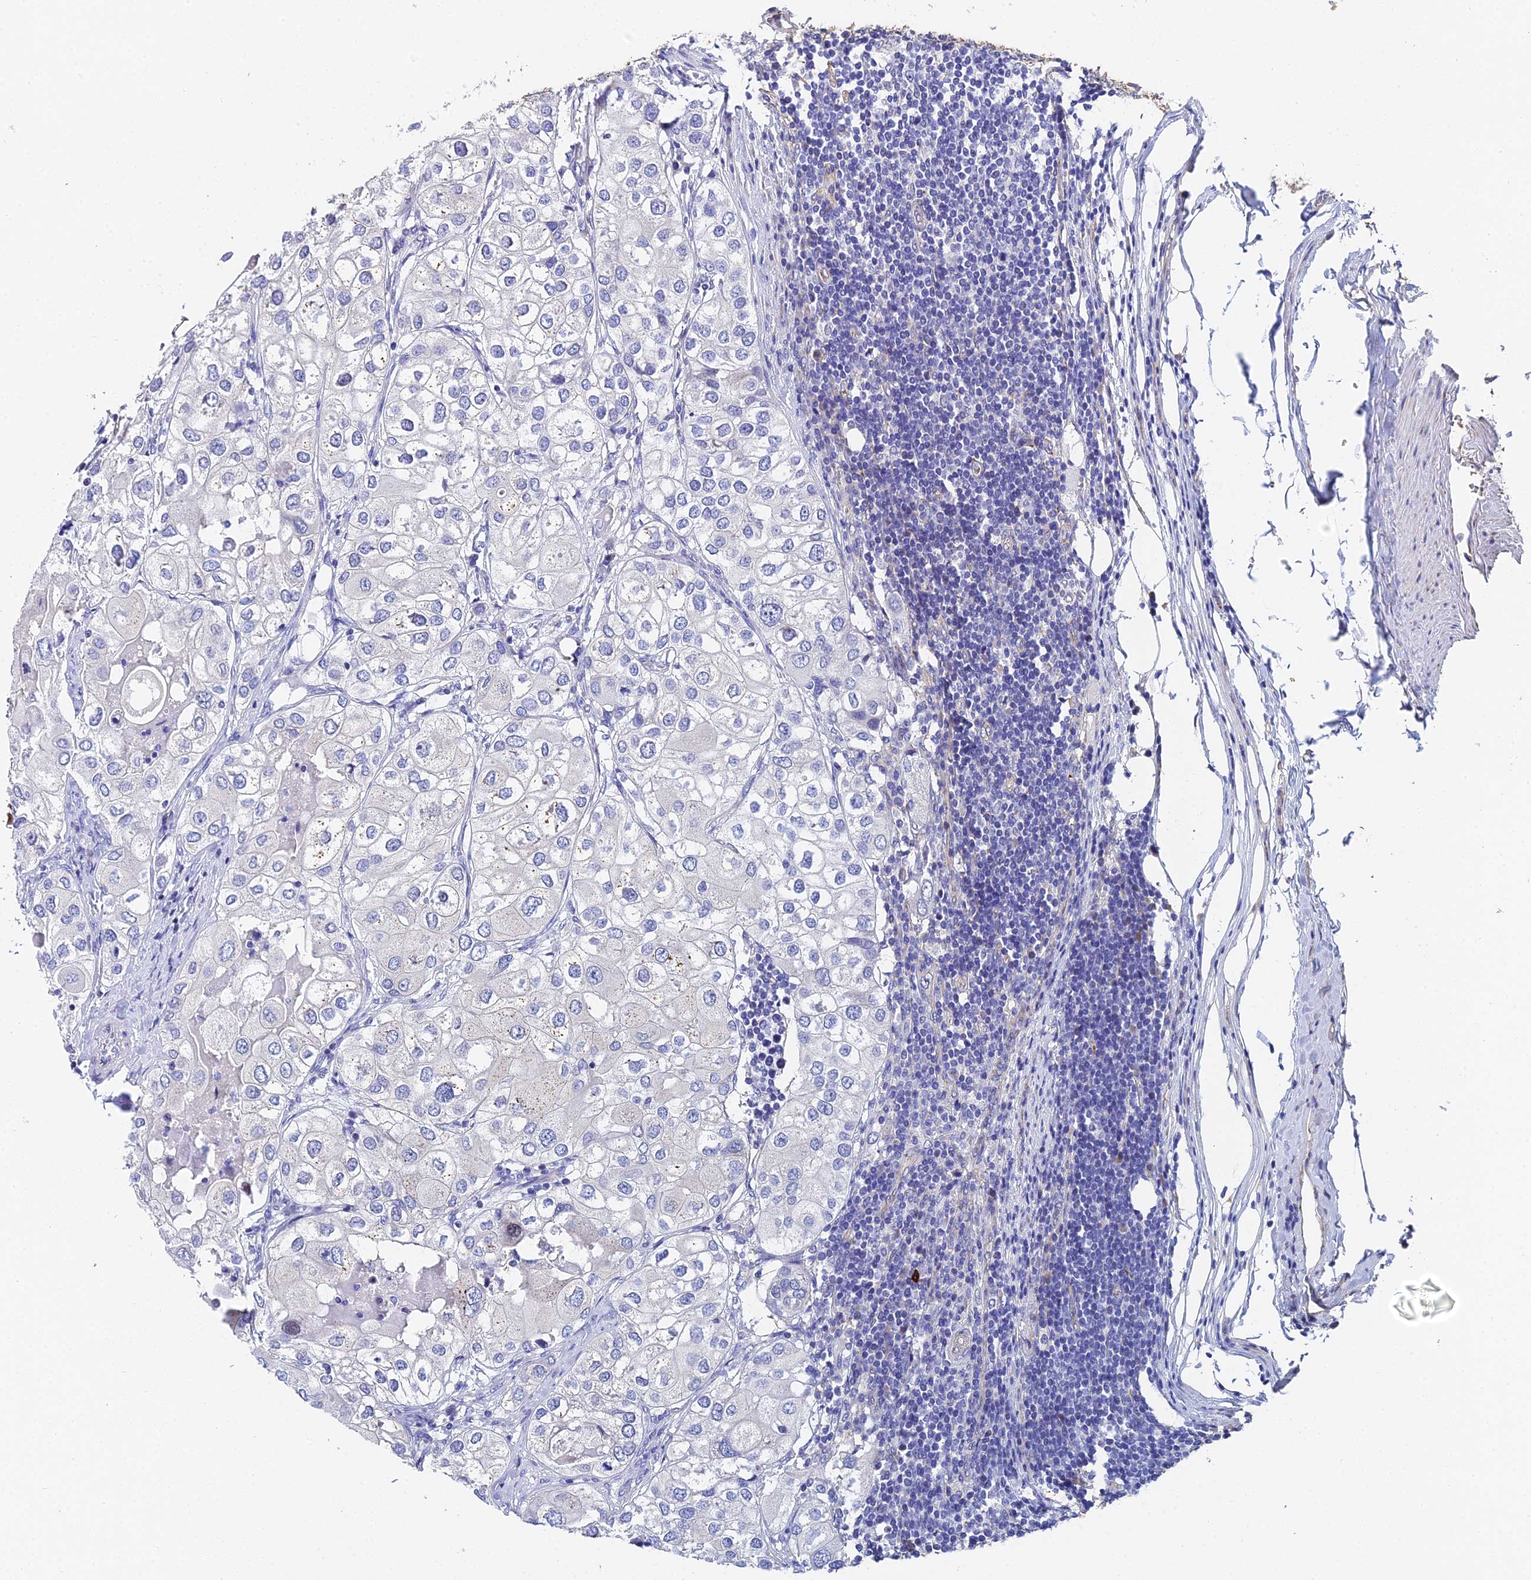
{"staining": {"intensity": "negative", "quantity": "none", "location": "none"}, "tissue": "urothelial cancer", "cell_type": "Tumor cells", "image_type": "cancer", "snomed": [{"axis": "morphology", "description": "Urothelial carcinoma, High grade"}, {"axis": "topography", "description": "Urinary bladder"}], "caption": "High magnification brightfield microscopy of urothelial cancer stained with DAB (brown) and counterstained with hematoxylin (blue): tumor cells show no significant expression. The staining was performed using DAB to visualize the protein expression in brown, while the nuclei were stained in blue with hematoxylin (Magnification: 20x).", "gene": "ENSG00000268674", "patient": {"sex": "male", "age": 64}}